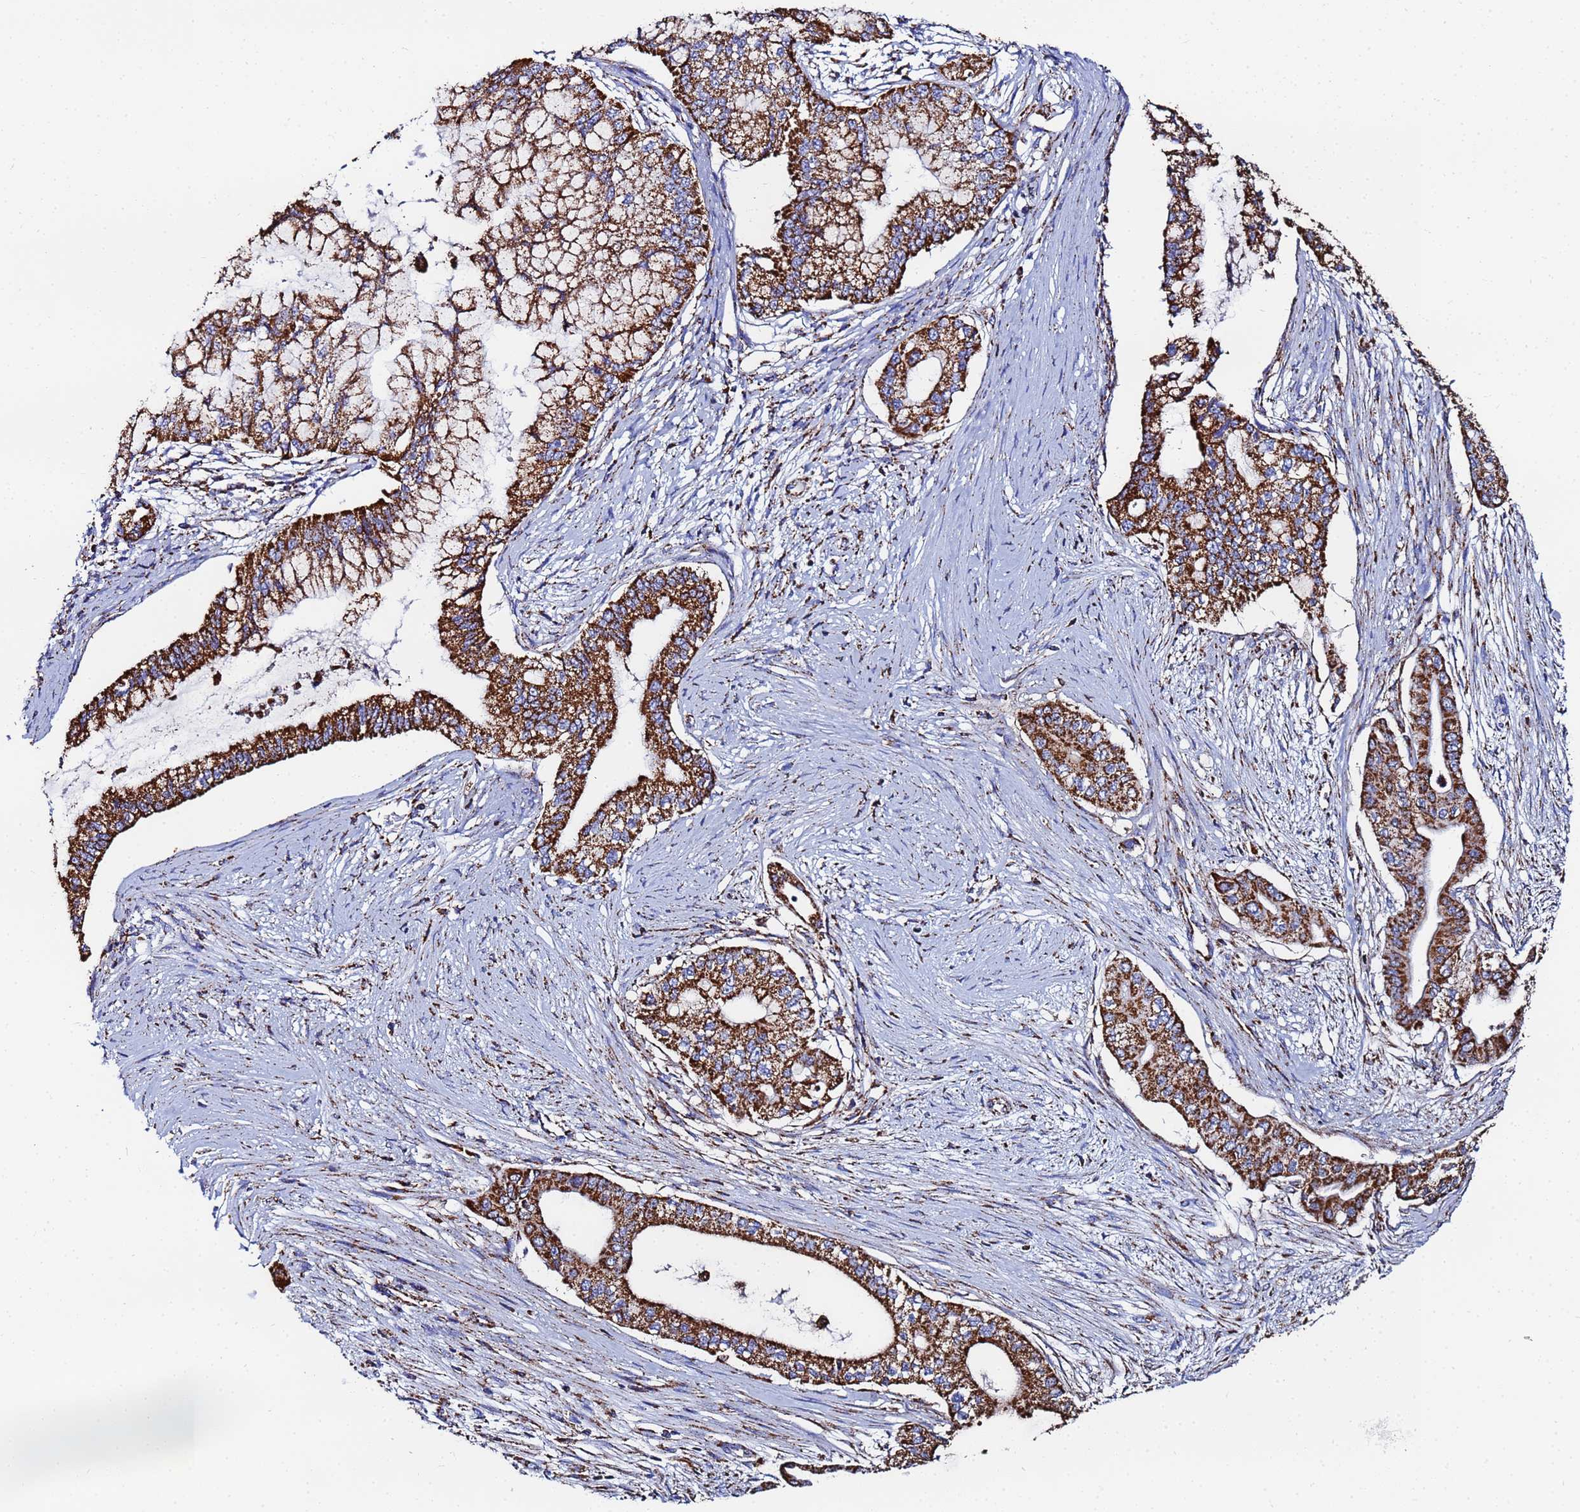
{"staining": {"intensity": "strong", "quantity": ">75%", "location": "cytoplasmic/membranous"}, "tissue": "pancreatic cancer", "cell_type": "Tumor cells", "image_type": "cancer", "snomed": [{"axis": "morphology", "description": "Adenocarcinoma, NOS"}, {"axis": "topography", "description": "Pancreas"}], "caption": "A brown stain highlights strong cytoplasmic/membranous positivity of a protein in human pancreatic cancer (adenocarcinoma) tumor cells.", "gene": "GLUD1", "patient": {"sex": "male", "age": 46}}